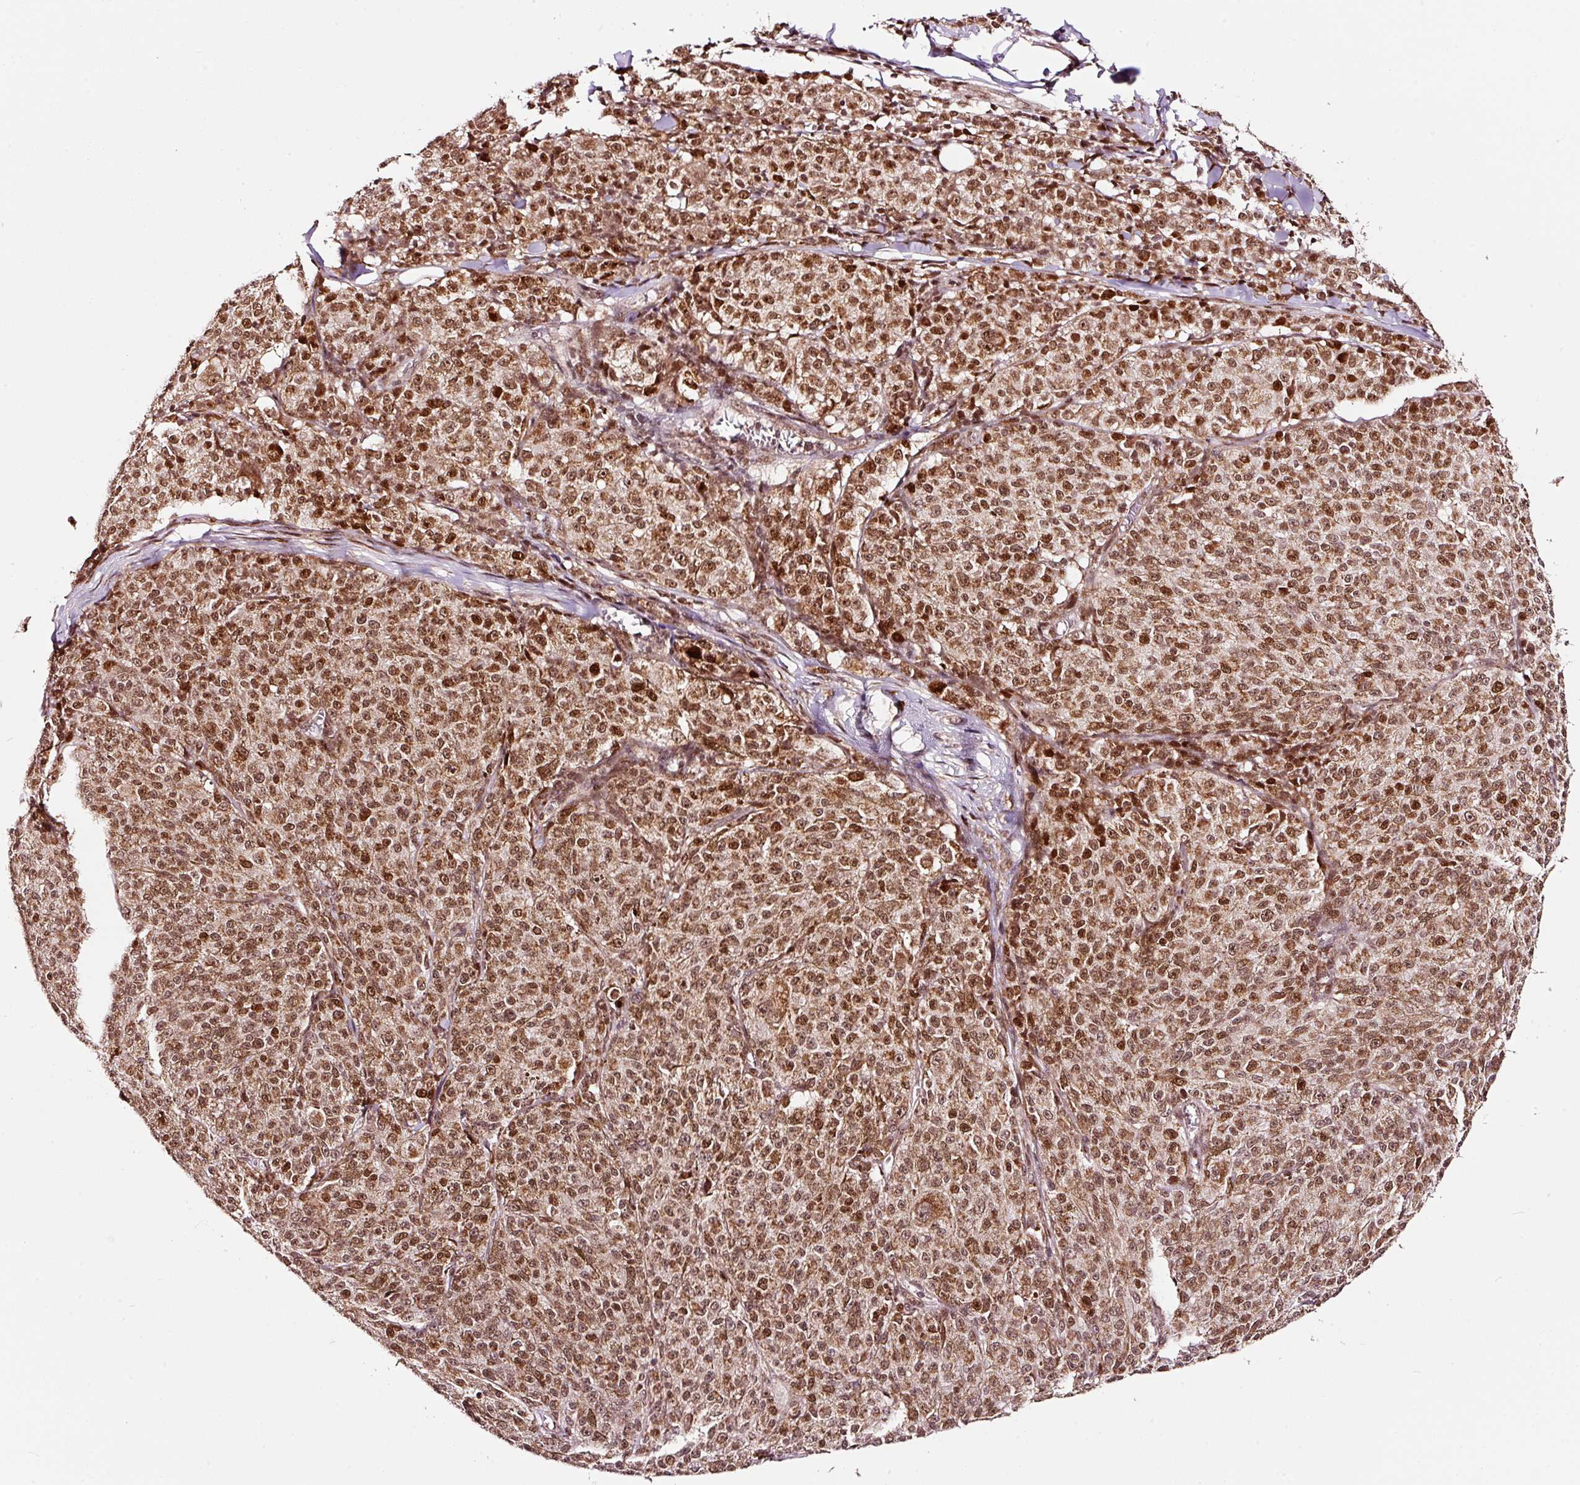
{"staining": {"intensity": "moderate", "quantity": ">75%", "location": "nuclear"}, "tissue": "melanoma", "cell_type": "Tumor cells", "image_type": "cancer", "snomed": [{"axis": "morphology", "description": "Malignant melanoma, NOS"}, {"axis": "topography", "description": "Skin"}], "caption": "Melanoma stained with a protein marker shows moderate staining in tumor cells.", "gene": "RFC4", "patient": {"sex": "female", "age": 52}}